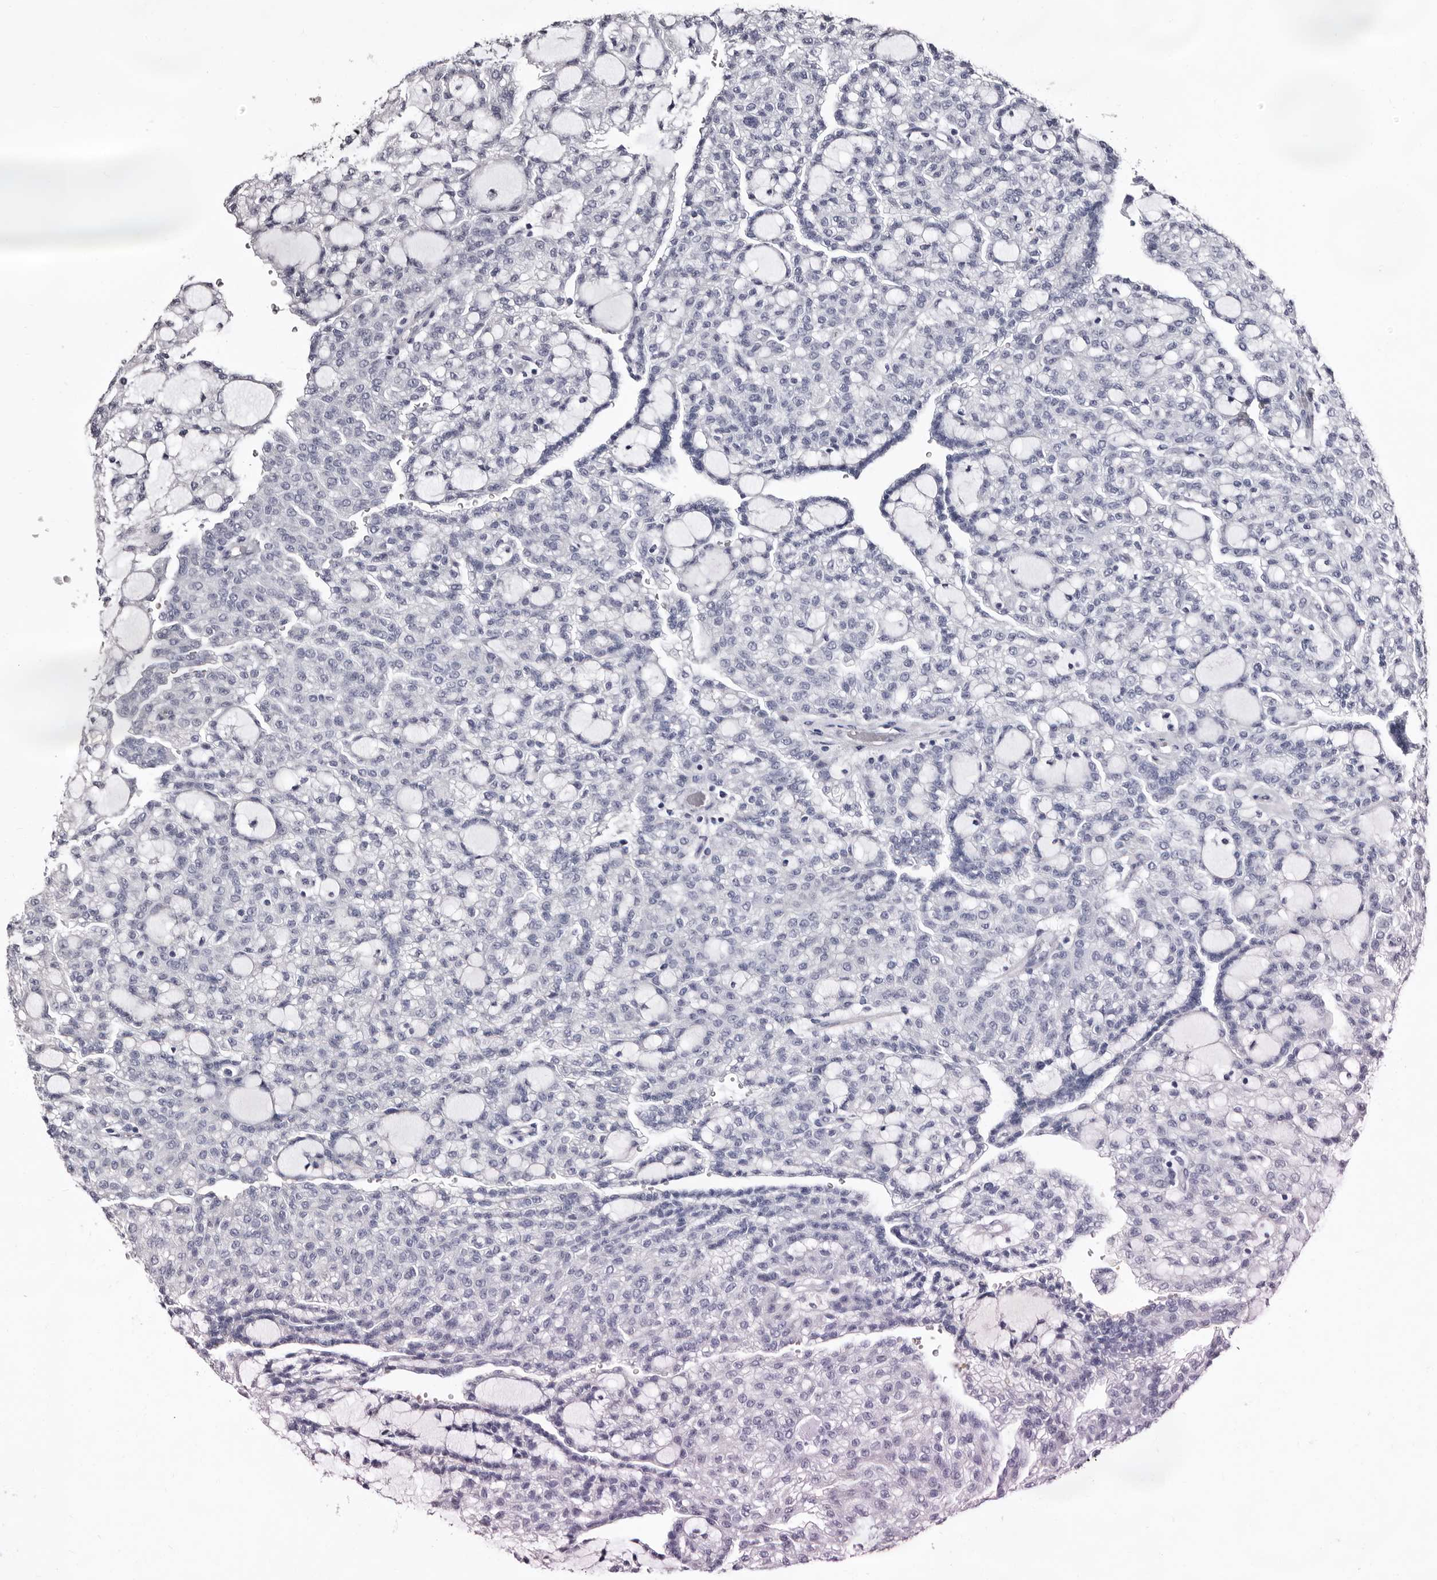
{"staining": {"intensity": "negative", "quantity": "none", "location": "none"}, "tissue": "renal cancer", "cell_type": "Tumor cells", "image_type": "cancer", "snomed": [{"axis": "morphology", "description": "Adenocarcinoma, NOS"}, {"axis": "topography", "description": "Kidney"}], "caption": "An image of renal cancer (adenocarcinoma) stained for a protein exhibits no brown staining in tumor cells.", "gene": "BPGM", "patient": {"sex": "male", "age": 63}}